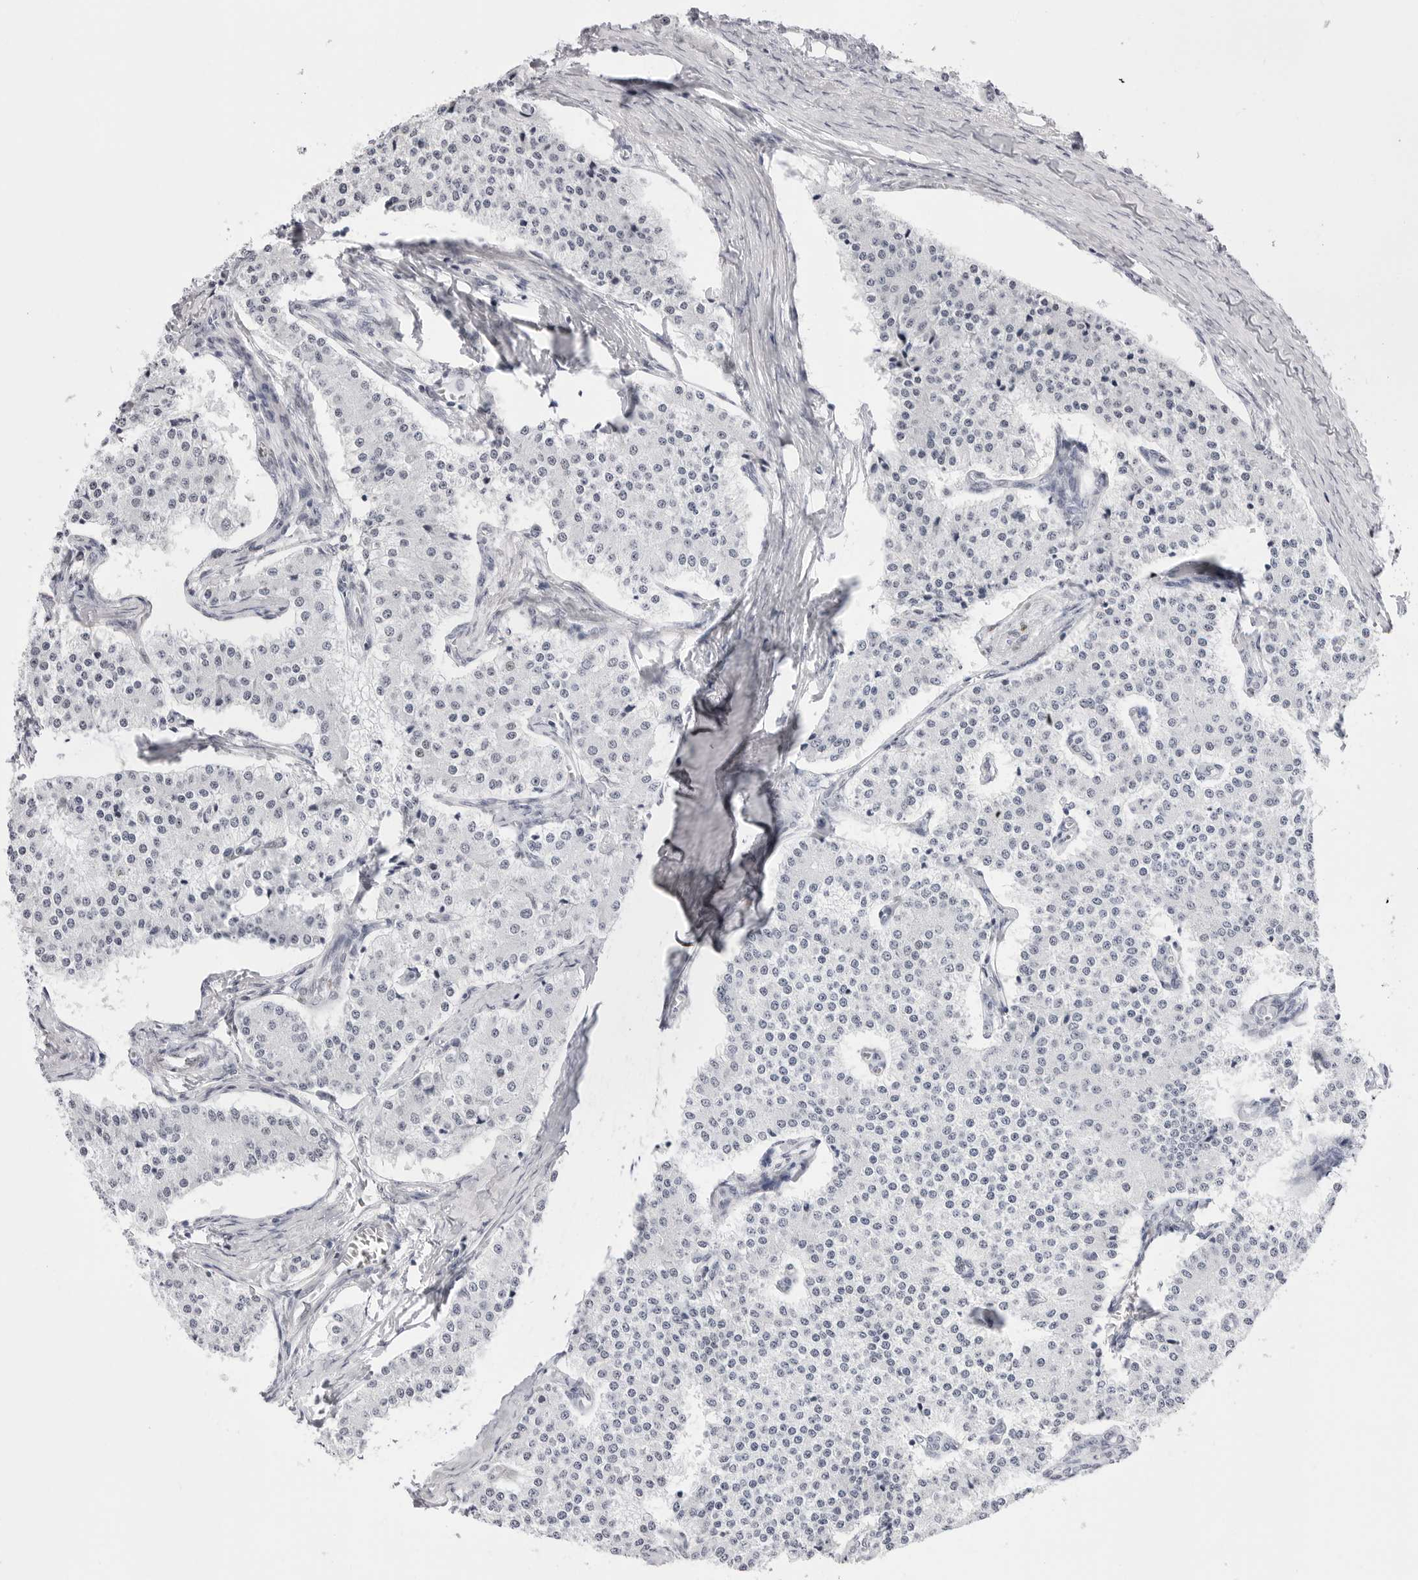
{"staining": {"intensity": "negative", "quantity": "none", "location": "none"}, "tissue": "carcinoid", "cell_type": "Tumor cells", "image_type": "cancer", "snomed": [{"axis": "morphology", "description": "Carcinoid, malignant, NOS"}, {"axis": "topography", "description": "Colon"}], "caption": "Protein analysis of malignant carcinoid shows no significant expression in tumor cells.", "gene": "NASP", "patient": {"sex": "female", "age": 52}}